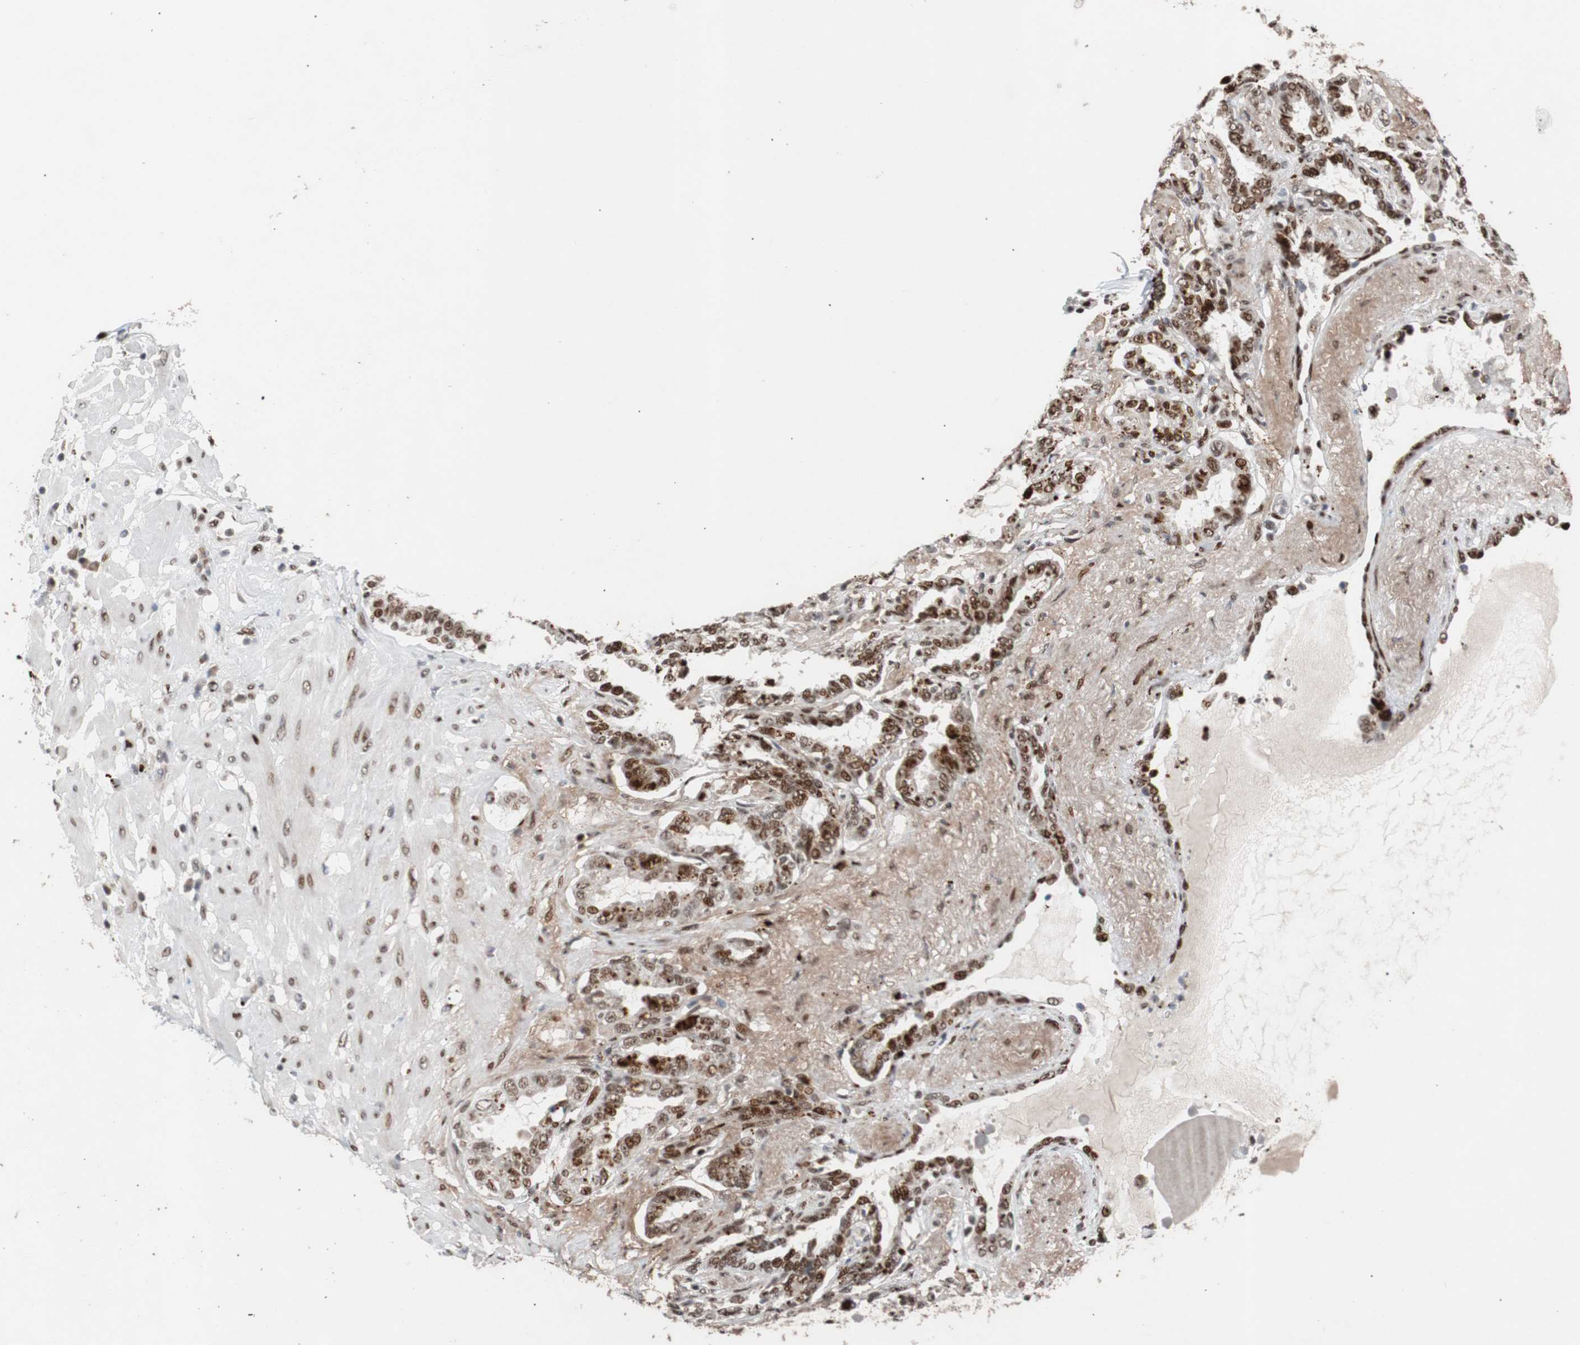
{"staining": {"intensity": "moderate", "quantity": ">75%", "location": "nuclear"}, "tissue": "seminal vesicle", "cell_type": "Glandular cells", "image_type": "normal", "snomed": [{"axis": "morphology", "description": "Normal tissue, NOS"}, {"axis": "topography", "description": "Seminal veicle"}], "caption": "Seminal vesicle stained with DAB IHC exhibits medium levels of moderate nuclear positivity in approximately >75% of glandular cells.", "gene": "NBL1", "patient": {"sex": "male", "age": 61}}